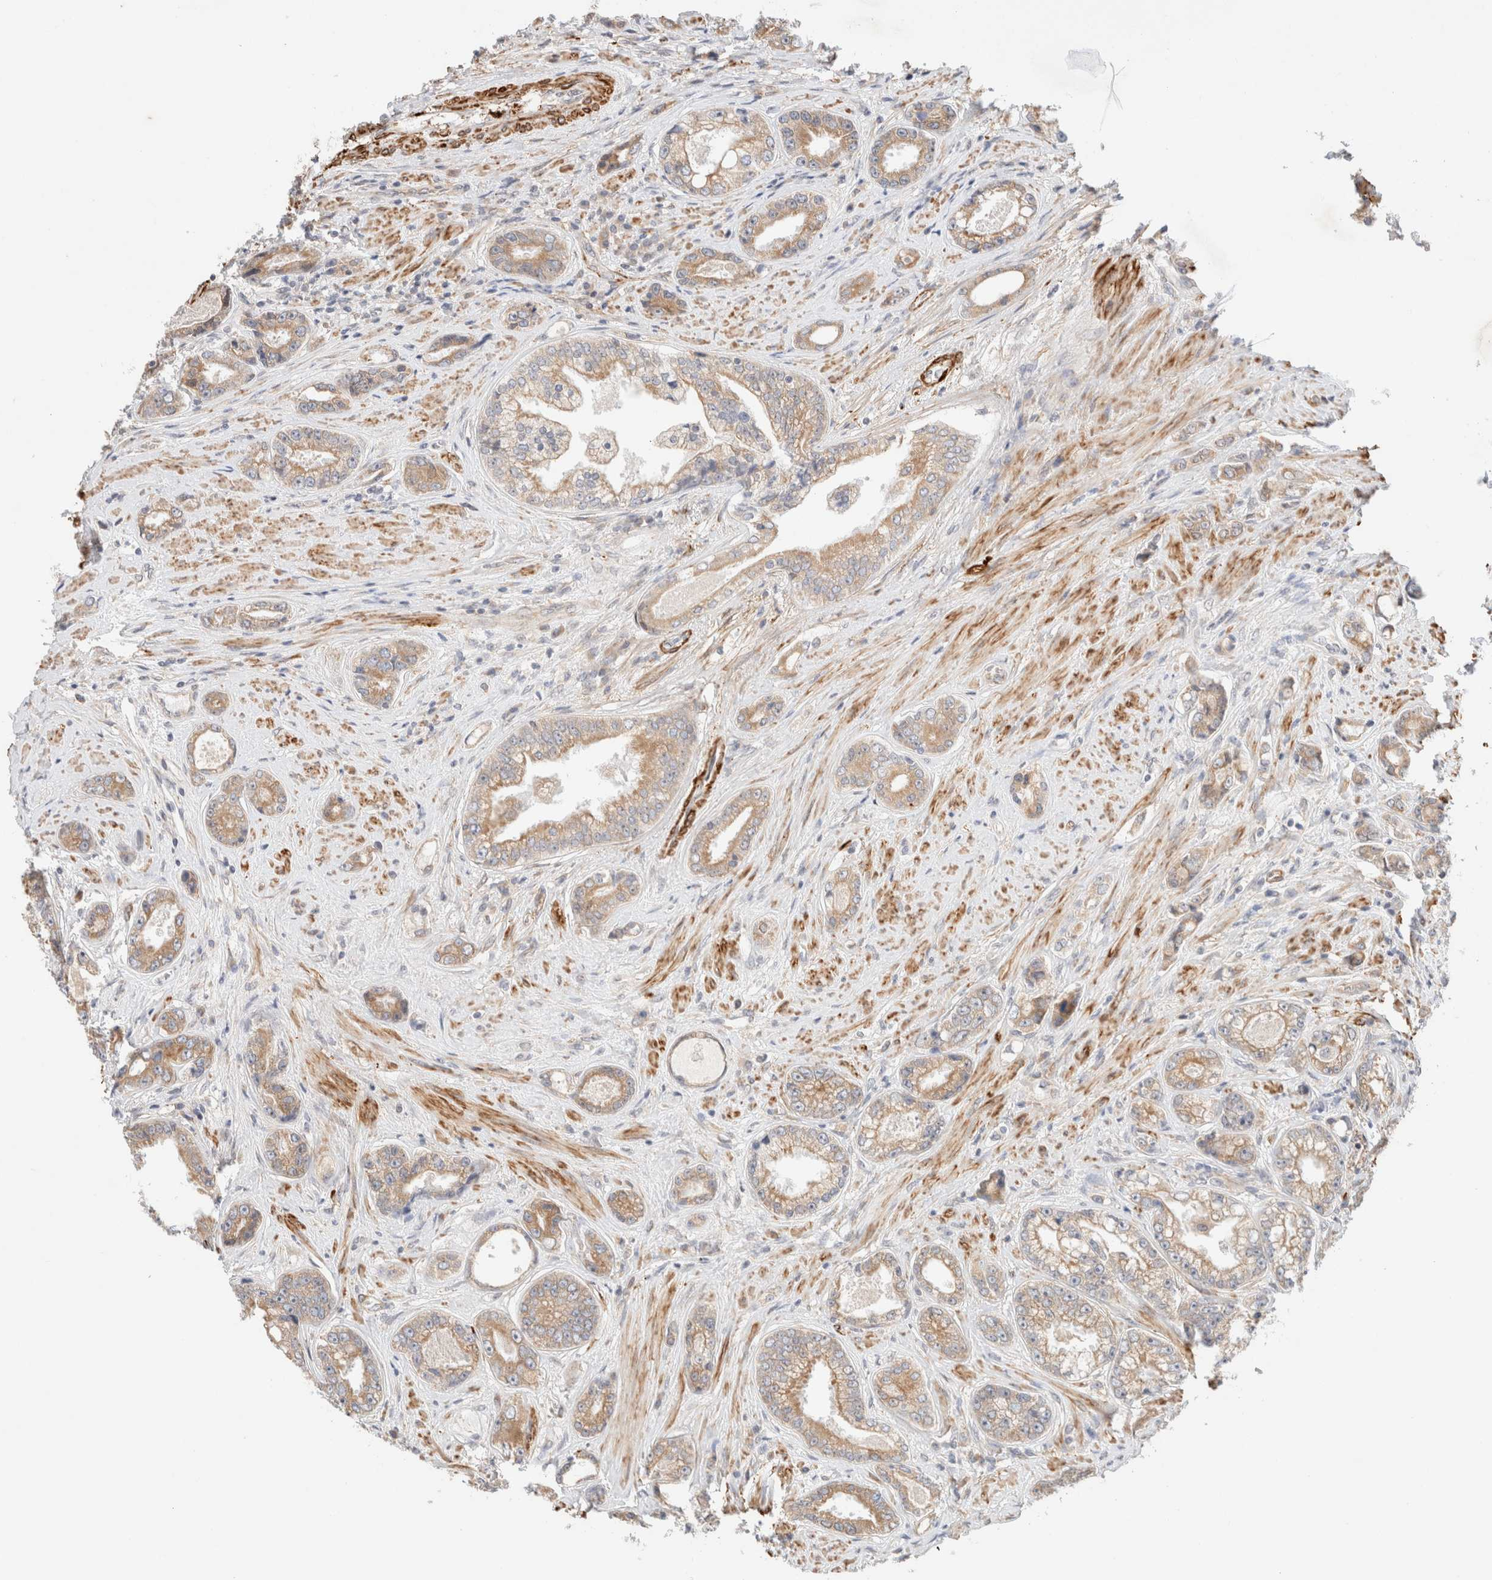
{"staining": {"intensity": "moderate", "quantity": ">75%", "location": "cytoplasmic/membranous"}, "tissue": "prostate cancer", "cell_type": "Tumor cells", "image_type": "cancer", "snomed": [{"axis": "morphology", "description": "Adenocarcinoma, High grade"}, {"axis": "topography", "description": "Prostate"}], "caption": "Moderate cytoplasmic/membranous positivity for a protein is seen in approximately >75% of tumor cells of prostate cancer (adenocarcinoma (high-grade)) using immunohistochemistry (IHC).", "gene": "RRP15", "patient": {"sex": "male", "age": 61}}